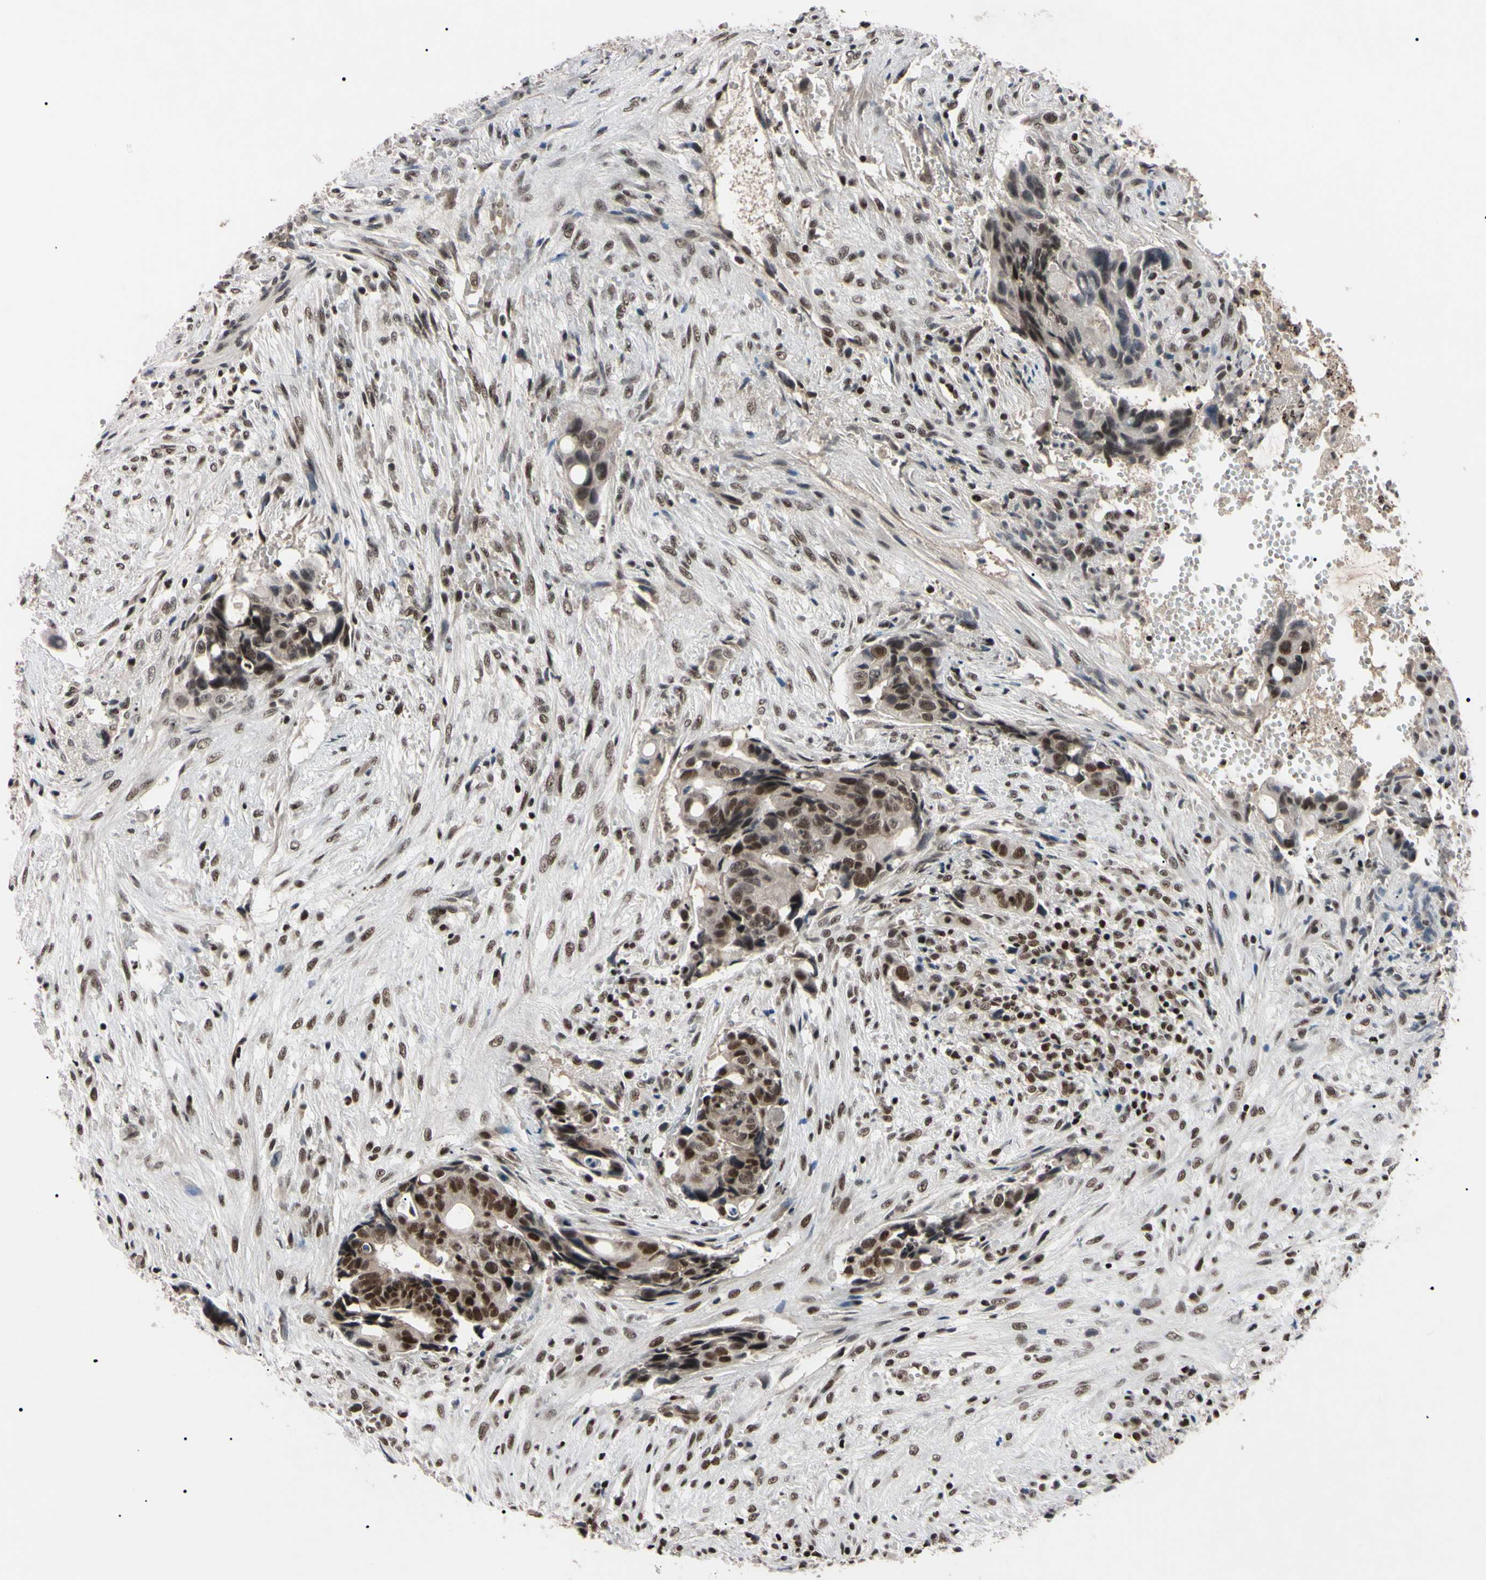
{"staining": {"intensity": "moderate", "quantity": "25%-75%", "location": "cytoplasmic/membranous,nuclear"}, "tissue": "colorectal cancer", "cell_type": "Tumor cells", "image_type": "cancer", "snomed": [{"axis": "morphology", "description": "Adenocarcinoma, NOS"}, {"axis": "topography", "description": "Colon"}], "caption": "Immunohistochemical staining of colorectal adenocarcinoma demonstrates medium levels of moderate cytoplasmic/membranous and nuclear protein staining in about 25%-75% of tumor cells. (brown staining indicates protein expression, while blue staining denotes nuclei).", "gene": "YY1", "patient": {"sex": "female", "age": 57}}